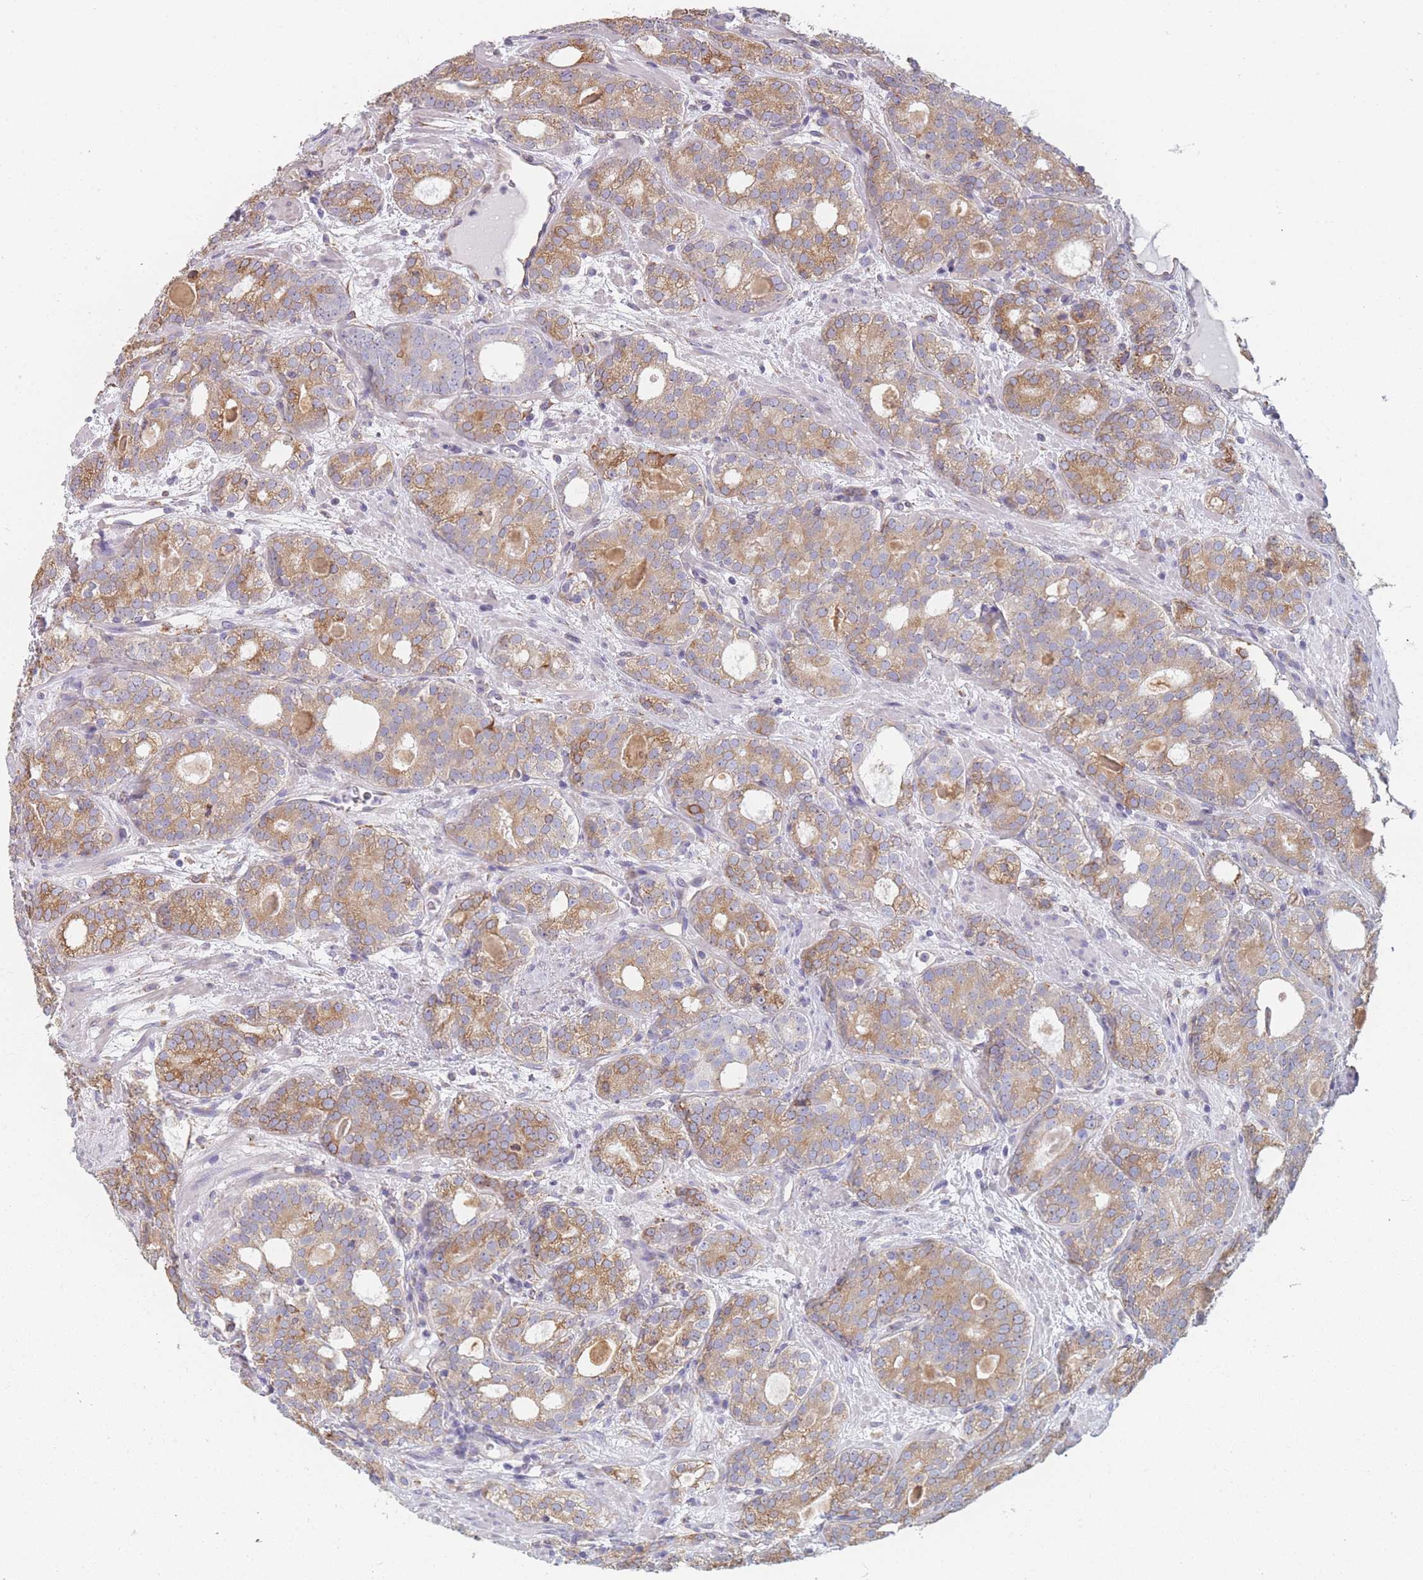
{"staining": {"intensity": "moderate", "quantity": ">75%", "location": "cytoplasmic/membranous"}, "tissue": "prostate cancer", "cell_type": "Tumor cells", "image_type": "cancer", "snomed": [{"axis": "morphology", "description": "Adenocarcinoma, High grade"}, {"axis": "topography", "description": "Prostate"}], "caption": "A high-resolution histopathology image shows IHC staining of prostate cancer, which displays moderate cytoplasmic/membranous positivity in approximately >75% of tumor cells.", "gene": "OR7C2", "patient": {"sex": "male", "age": 64}}